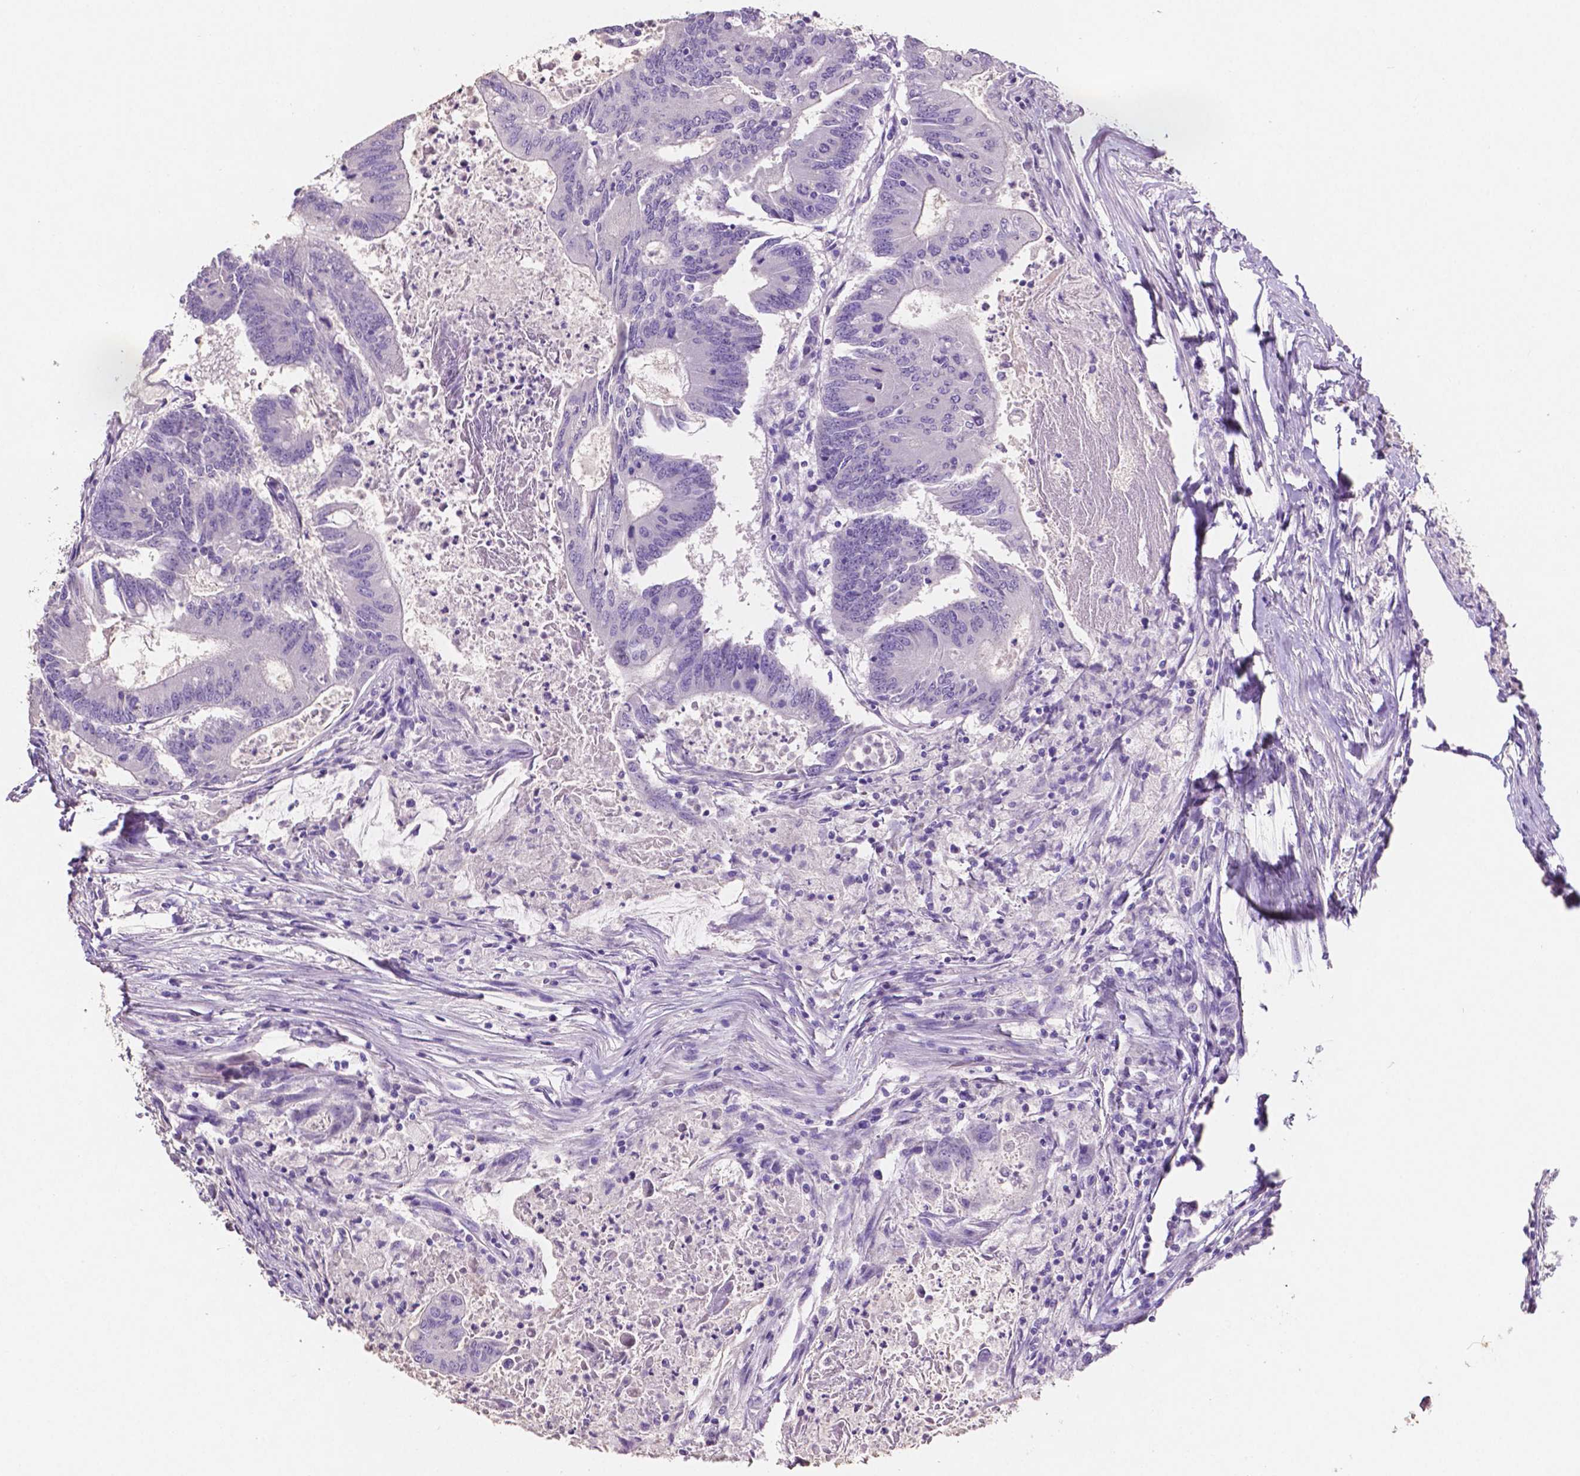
{"staining": {"intensity": "negative", "quantity": "none", "location": "none"}, "tissue": "colorectal cancer", "cell_type": "Tumor cells", "image_type": "cancer", "snomed": [{"axis": "morphology", "description": "Adenocarcinoma, NOS"}, {"axis": "topography", "description": "Colon"}], "caption": "Immunohistochemistry (IHC) image of neoplastic tissue: colorectal cancer stained with DAB (3,3'-diaminobenzidine) demonstrates no significant protein staining in tumor cells.", "gene": "SLC22A2", "patient": {"sex": "female", "age": 70}}